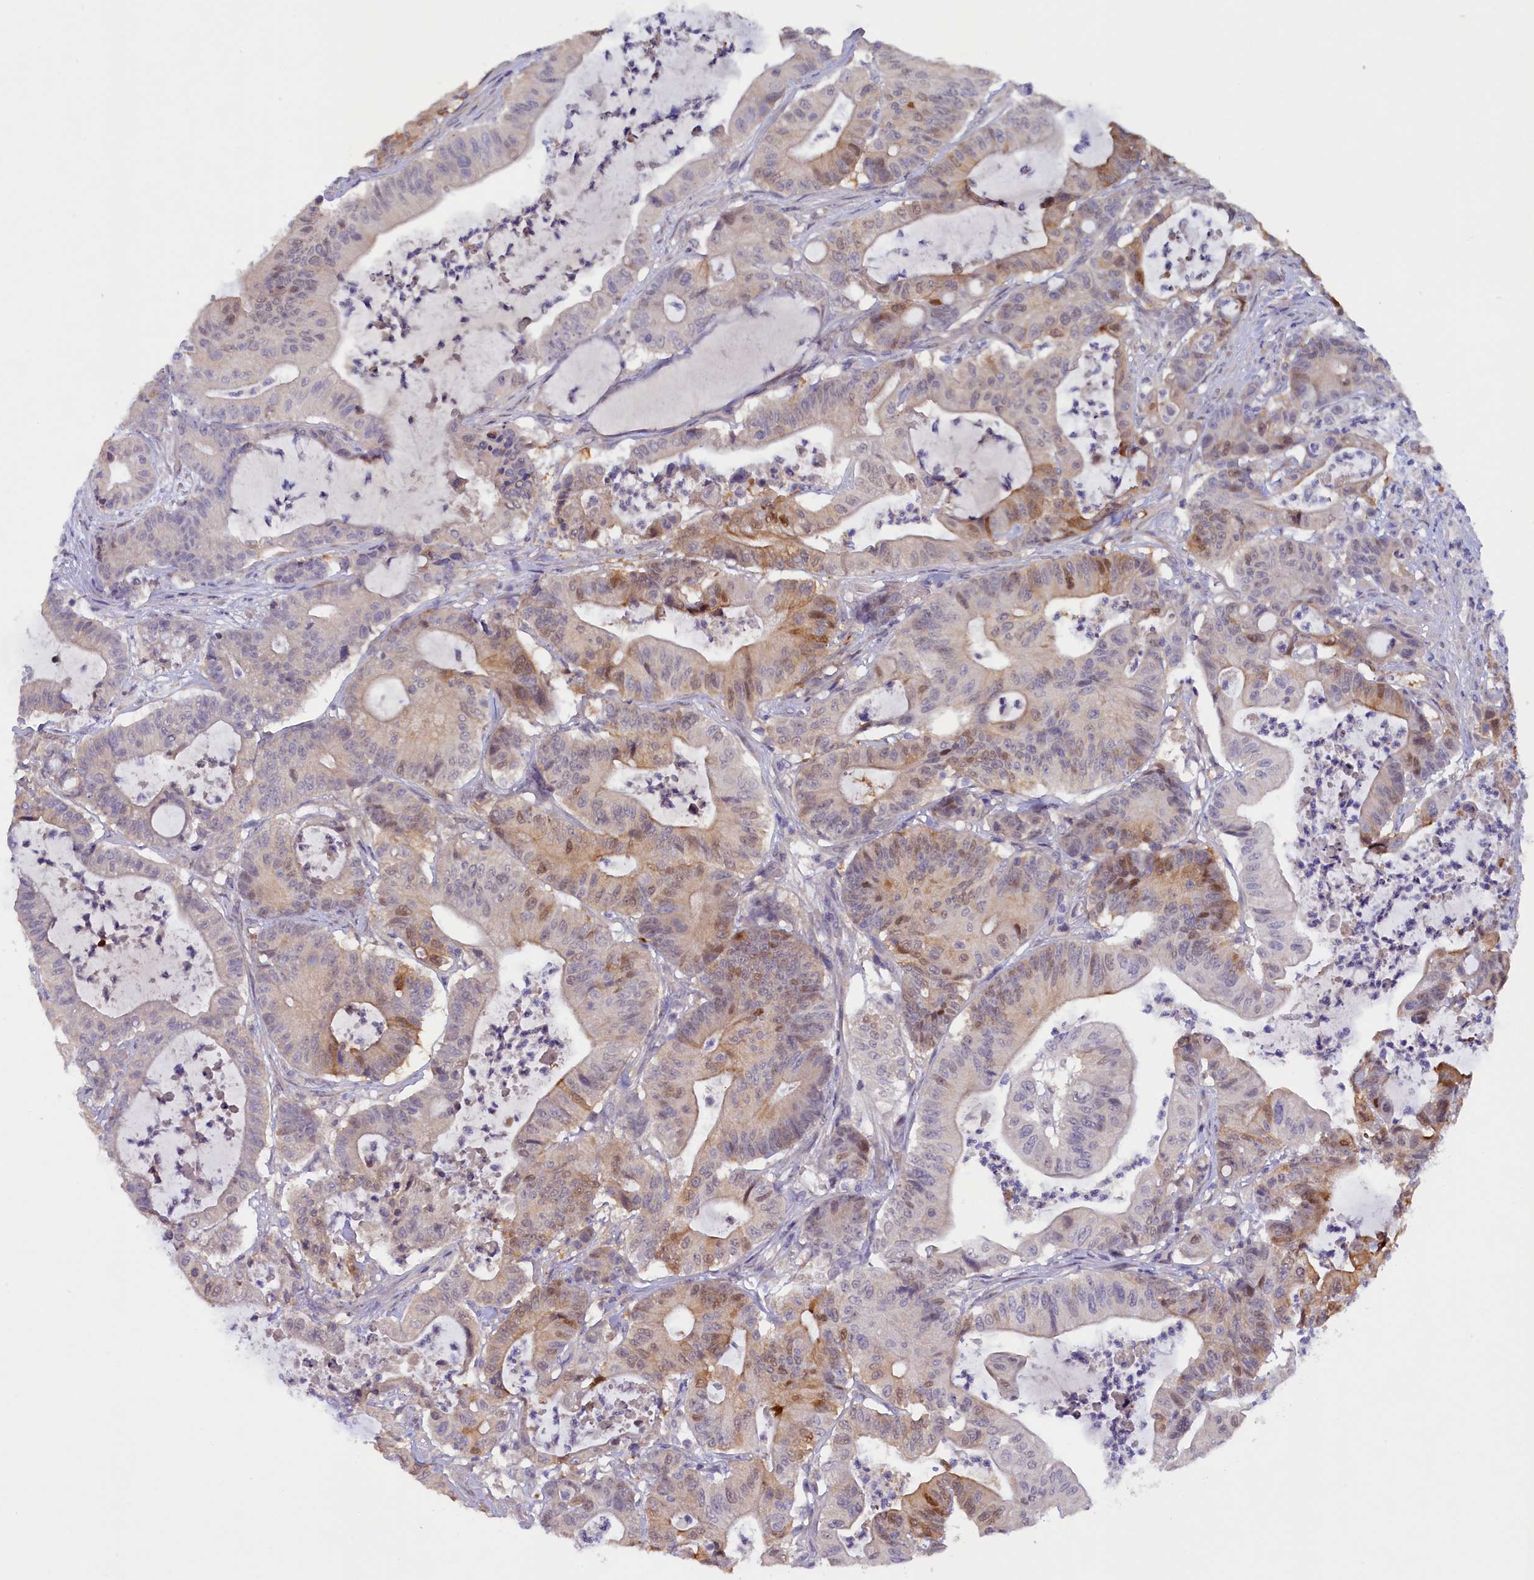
{"staining": {"intensity": "moderate", "quantity": "25%-75%", "location": "cytoplasmic/membranous,nuclear"}, "tissue": "colorectal cancer", "cell_type": "Tumor cells", "image_type": "cancer", "snomed": [{"axis": "morphology", "description": "Adenocarcinoma, NOS"}, {"axis": "topography", "description": "Colon"}], "caption": "A brown stain labels moderate cytoplasmic/membranous and nuclear positivity of a protein in human colorectal adenocarcinoma tumor cells.", "gene": "ZSWIM4", "patient": {"sex": "female", "age": 84}}